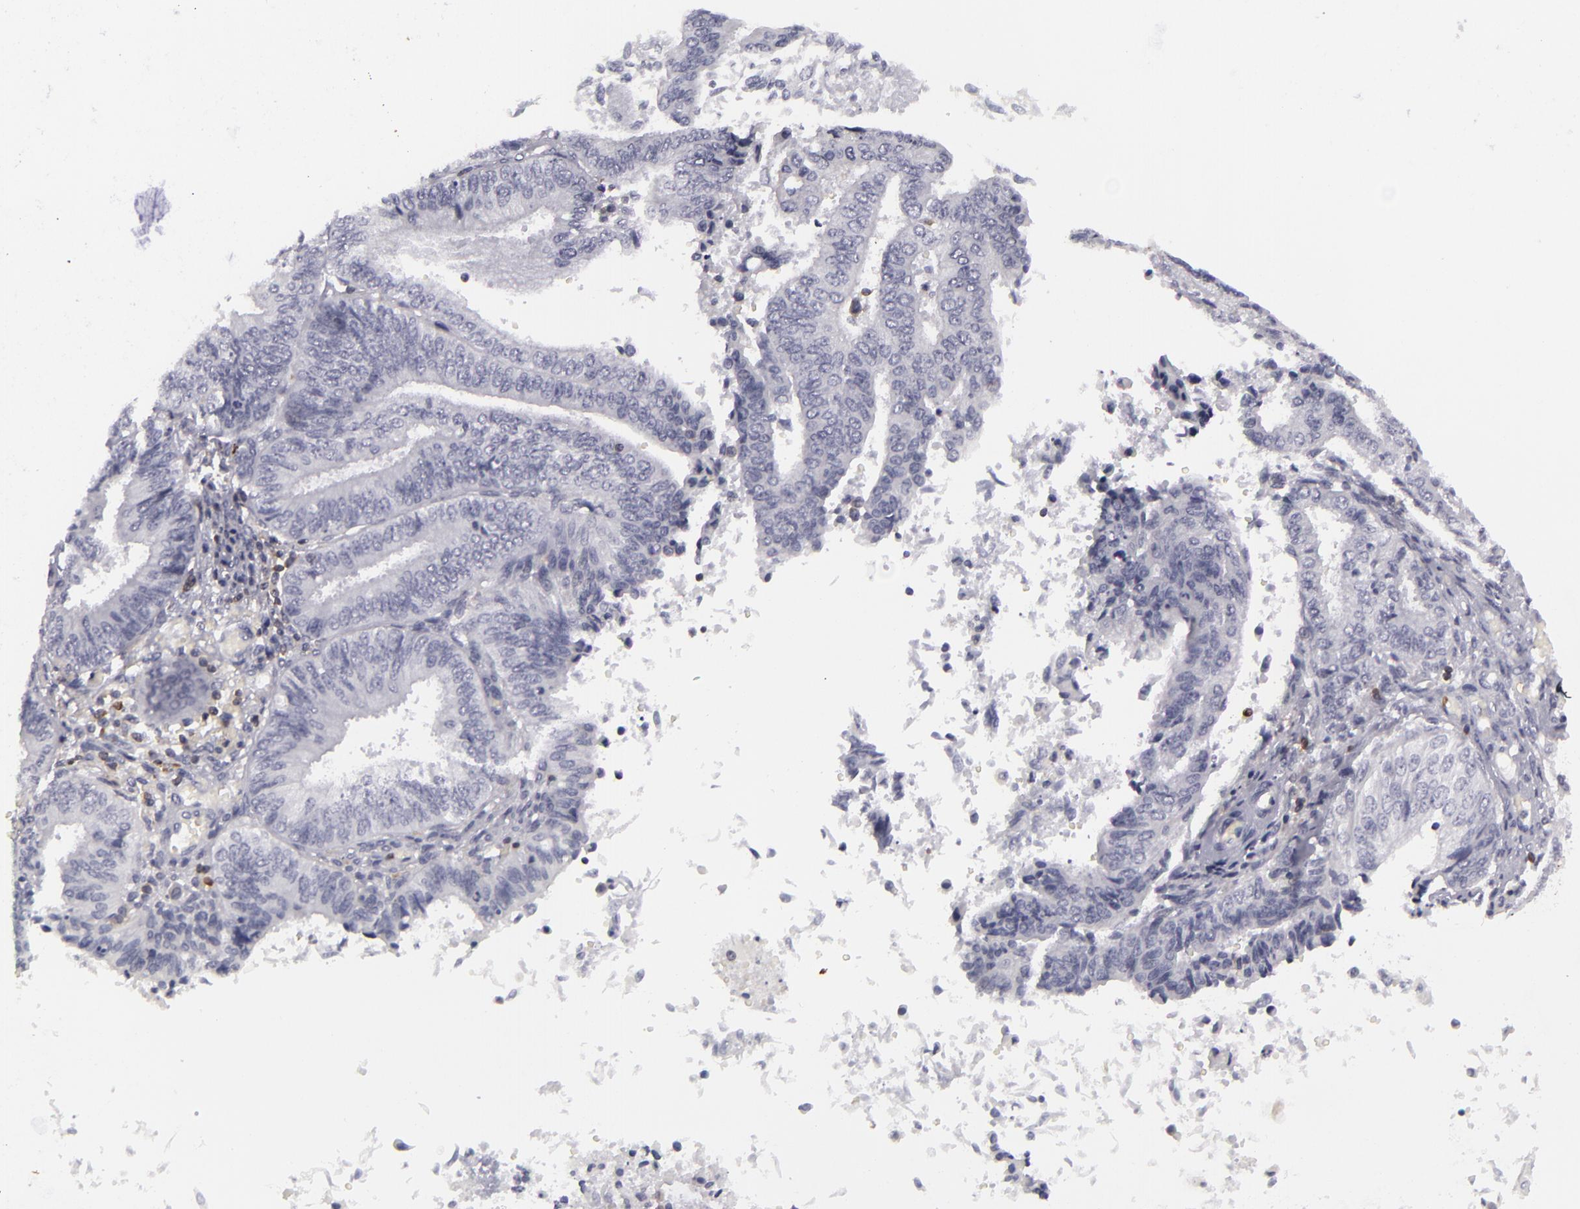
{"staining": {"intensity": "negative", "quantity": "none", "location": "none"}, "tissue": "endometrial cancer", "cell_type": "Tumor cells", "image_type": "cancer", "snomed": [{"axis": "morphology", "description": "Adenocarcinoma, NOS"}, {"axis": "topography", "description": "Endometrium"}], "caption": "Immunohistochemical staining of adenocarcinoma (endometrial) exhibits no significant expression in tumor cells.", "gene": "KCNAB2", "patient": {"sex": "female", "age": 55}}